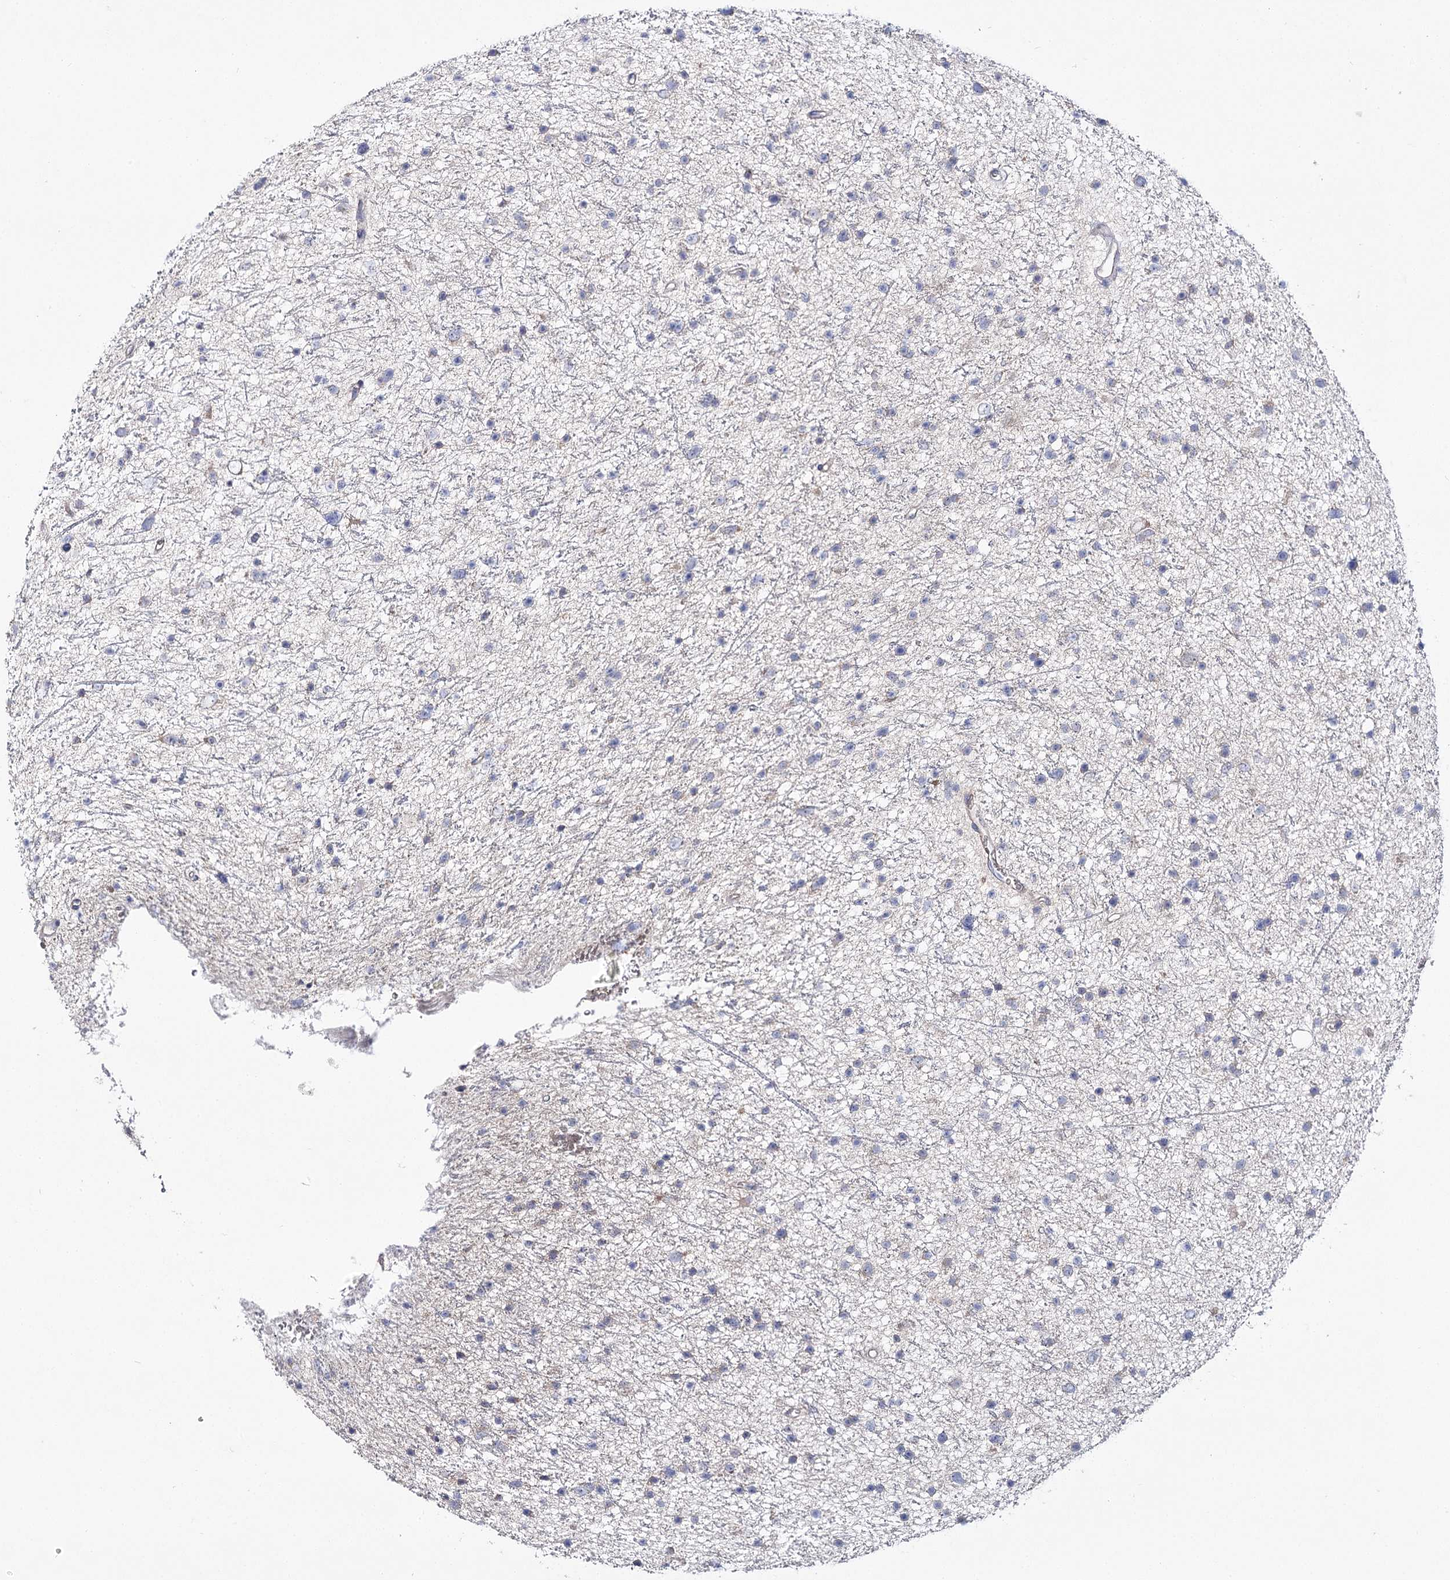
{"staining": {"intensity": "negative", "quantity": "none", "location": "none"}, "tissue": "glioma", "cell_type": "Tumor cells", "image_type": "cancer", "snomed": [{"axis": "morphology", "description": "Glioma, malignant, Low grade"}, {"axis": "topography", "description": "Cerebral cortex"}], "caption": "The image reveals no staining of tumor cells in malignant glioma (low-grade).", "gene": "NRAP", "patient": {"sex": "female", "age": 39}}